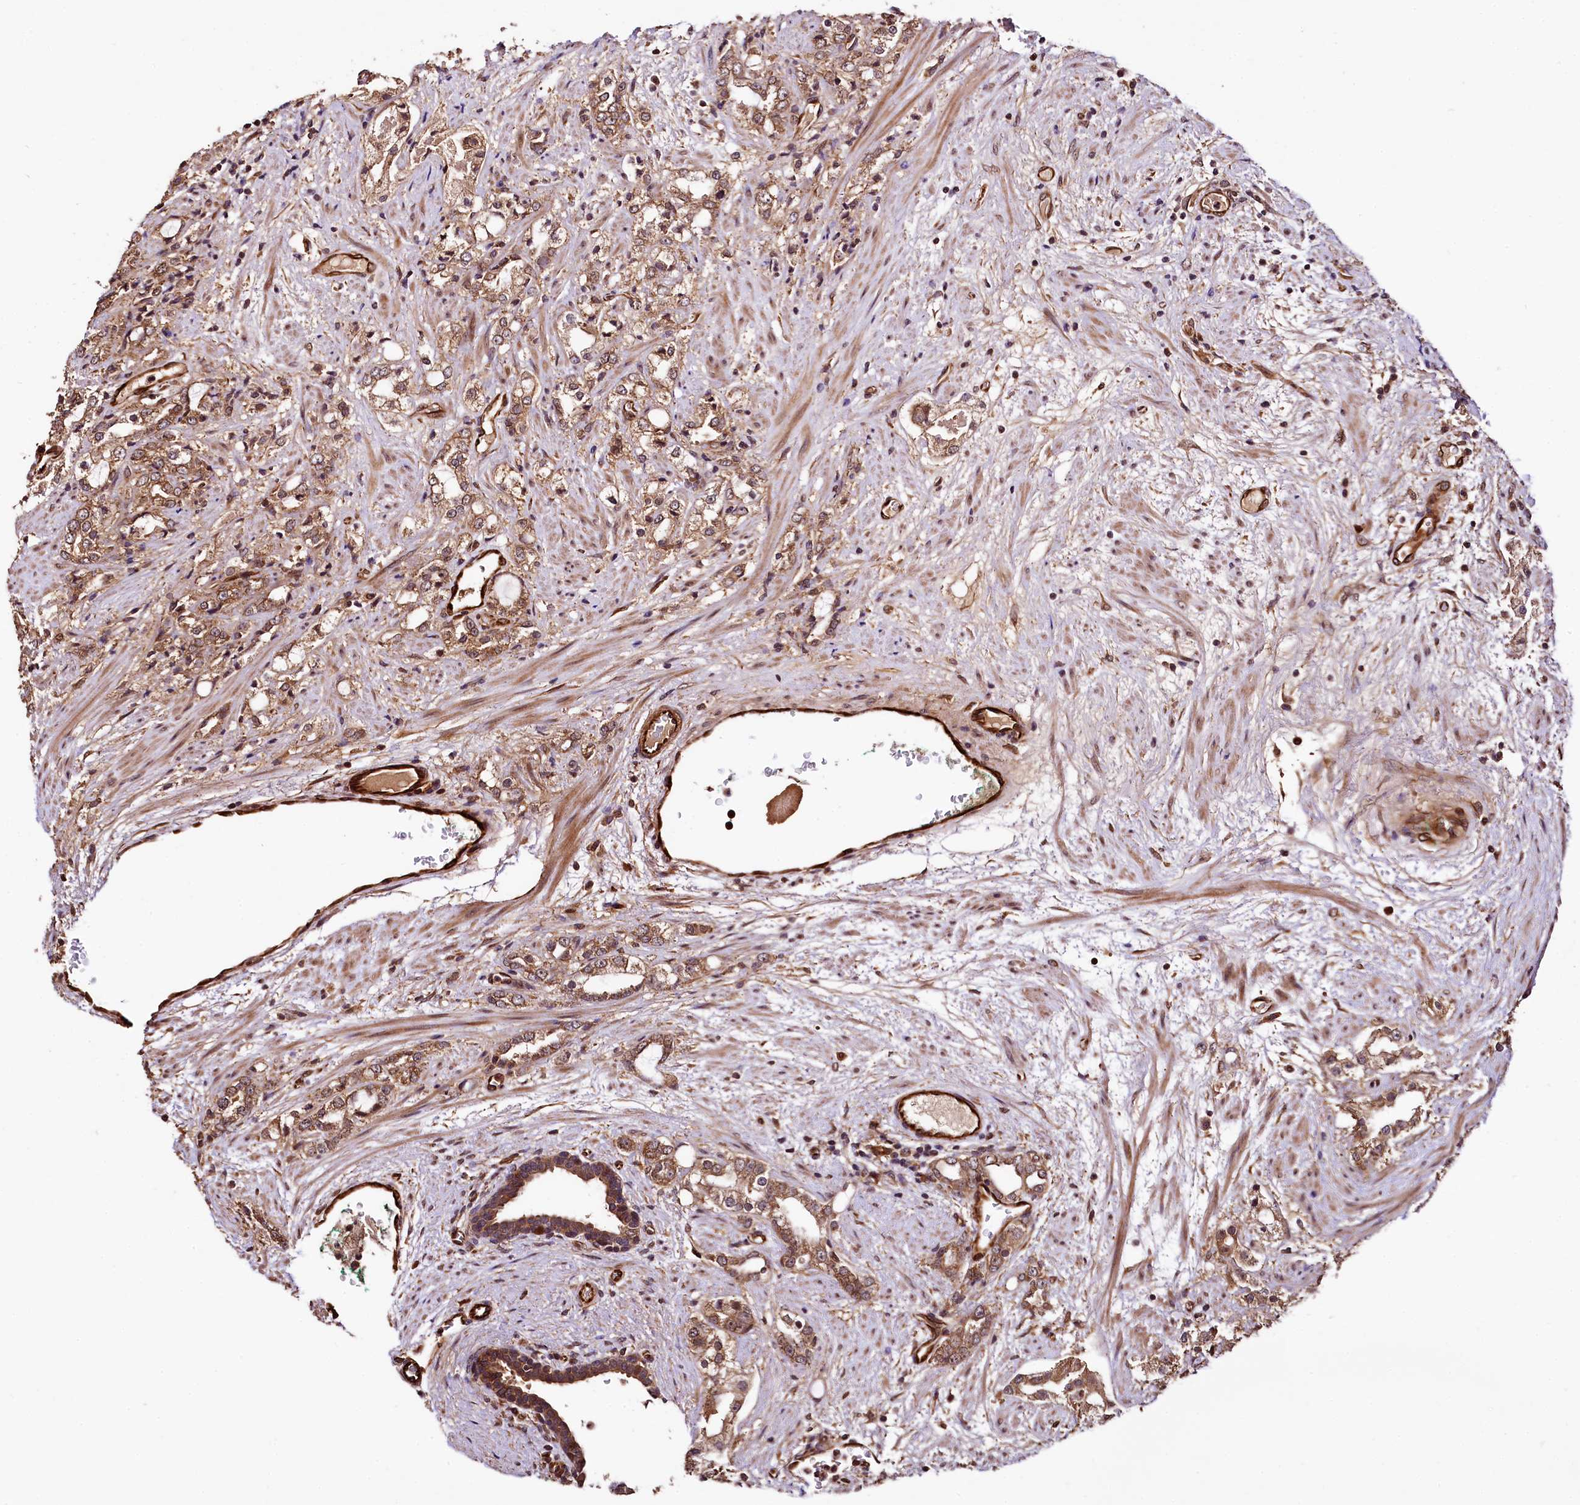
{"staining": {"intensity": "moderate", "quantity": ">75%", "location": "cytoplasmic/membranous"}, "tissue": "prostate cancer", "cell_type": "Tumor cells", "image_type": "cancer", "snomed": [{"axis": "morphology", "description": "Adenocarcinoma, High grade"}, {"axis": "topography", "description": "Prostate"}], "caption": "Protein staining by IHC reveals moderate cytoplasmic/membranous expression in approximately >75% of tumor cells in prostate cancer (adenocarcinoma (high-grade)). (Brightfield microscopy of DAB IHC at high magnification).", "gene": "TBCEL", "patient": {"sex": "male", "age": 64}}